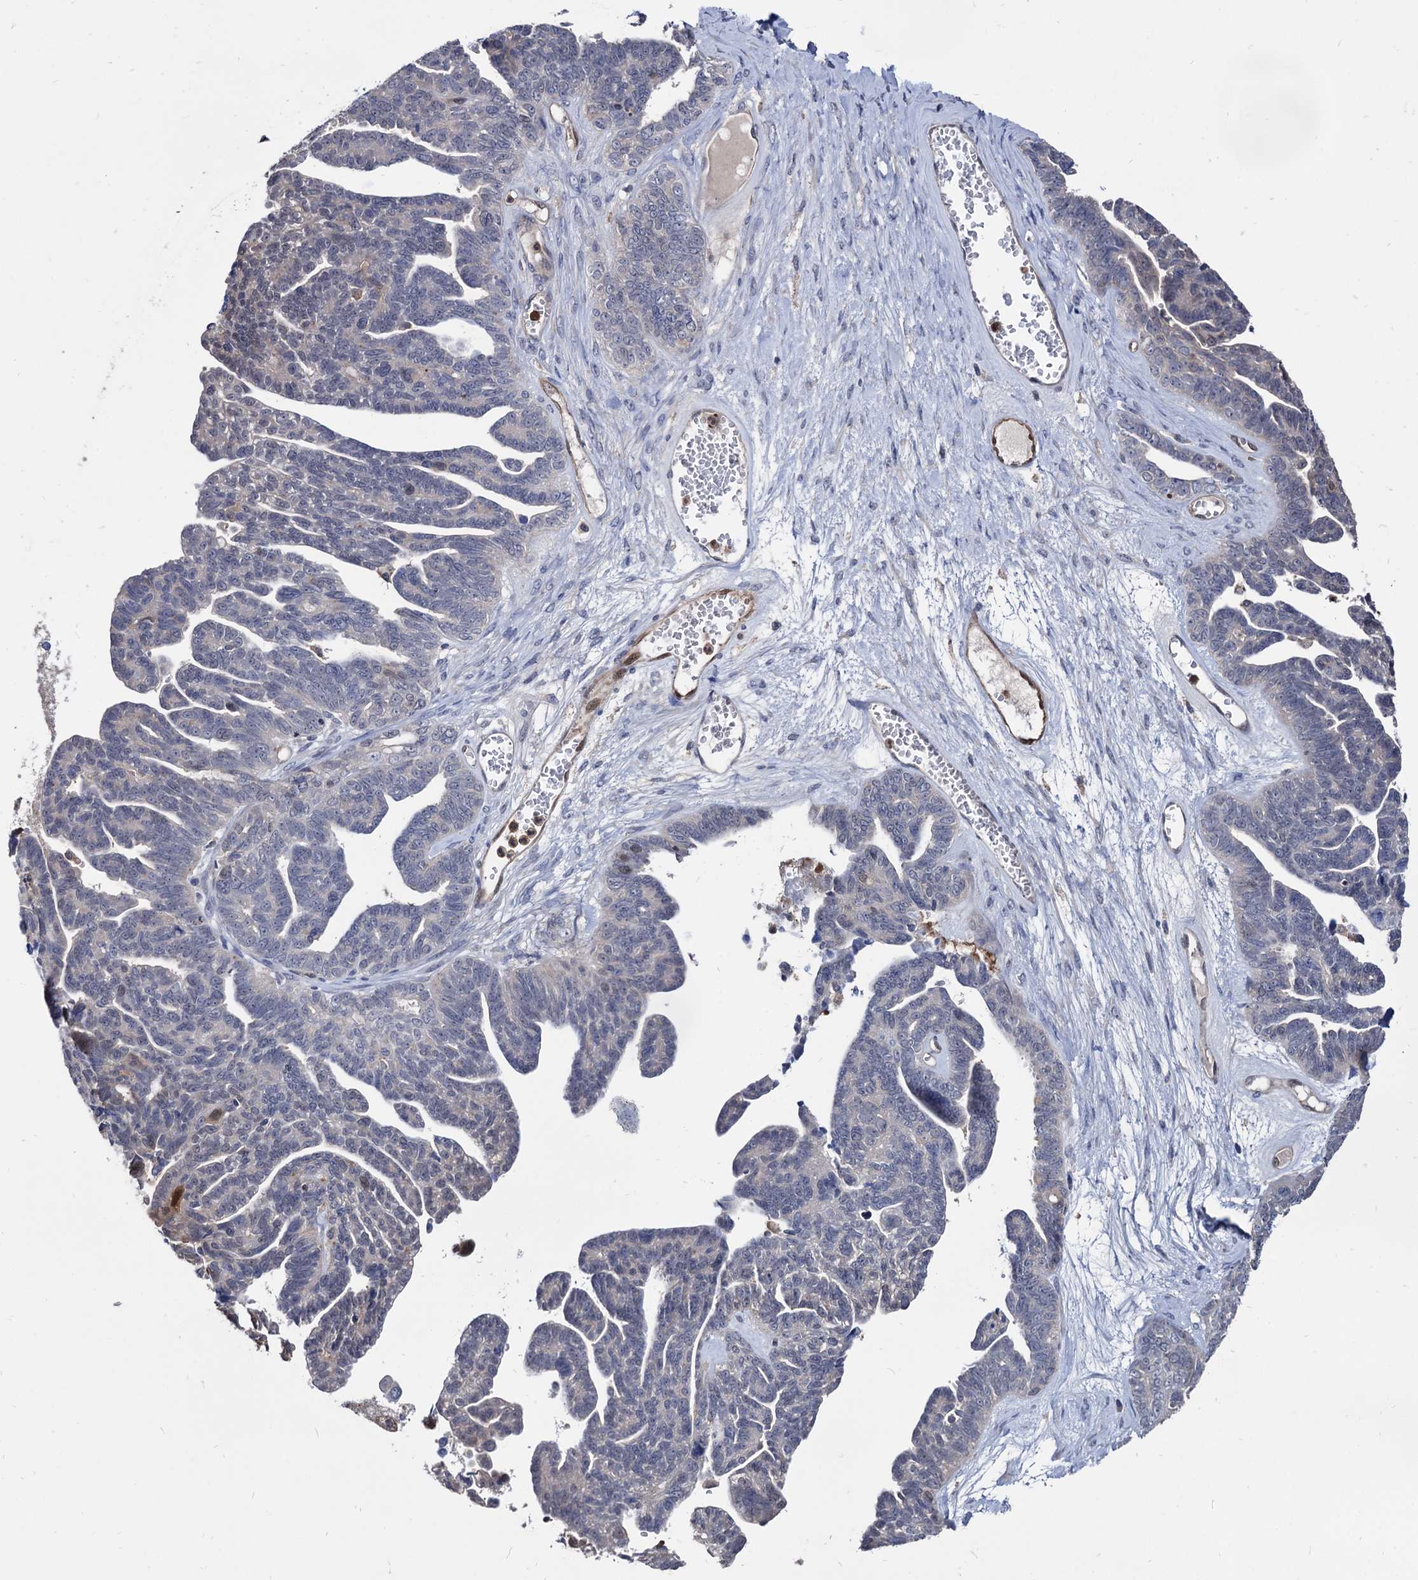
{"staining": {"intensity": "negative", "quantity": "none", "location": "none"}, "tissue": "ovarian cancer", "cell_type": "Tumor cells", "image_type": "cancer", "snomed": [{"axis": "morphology", "description": "Cystadenocarcinoma, serous, NOS"}, {"axis": "topography", "description": "Ovary"}], "caption": "Tumor cells show no significant protein staining in ovarian serous cystadenocarcinoma. (IHC, brightfield microscopy, high magnification).", "gene": "CPPED1", "patient": {"sex": "female", "age": 79}}